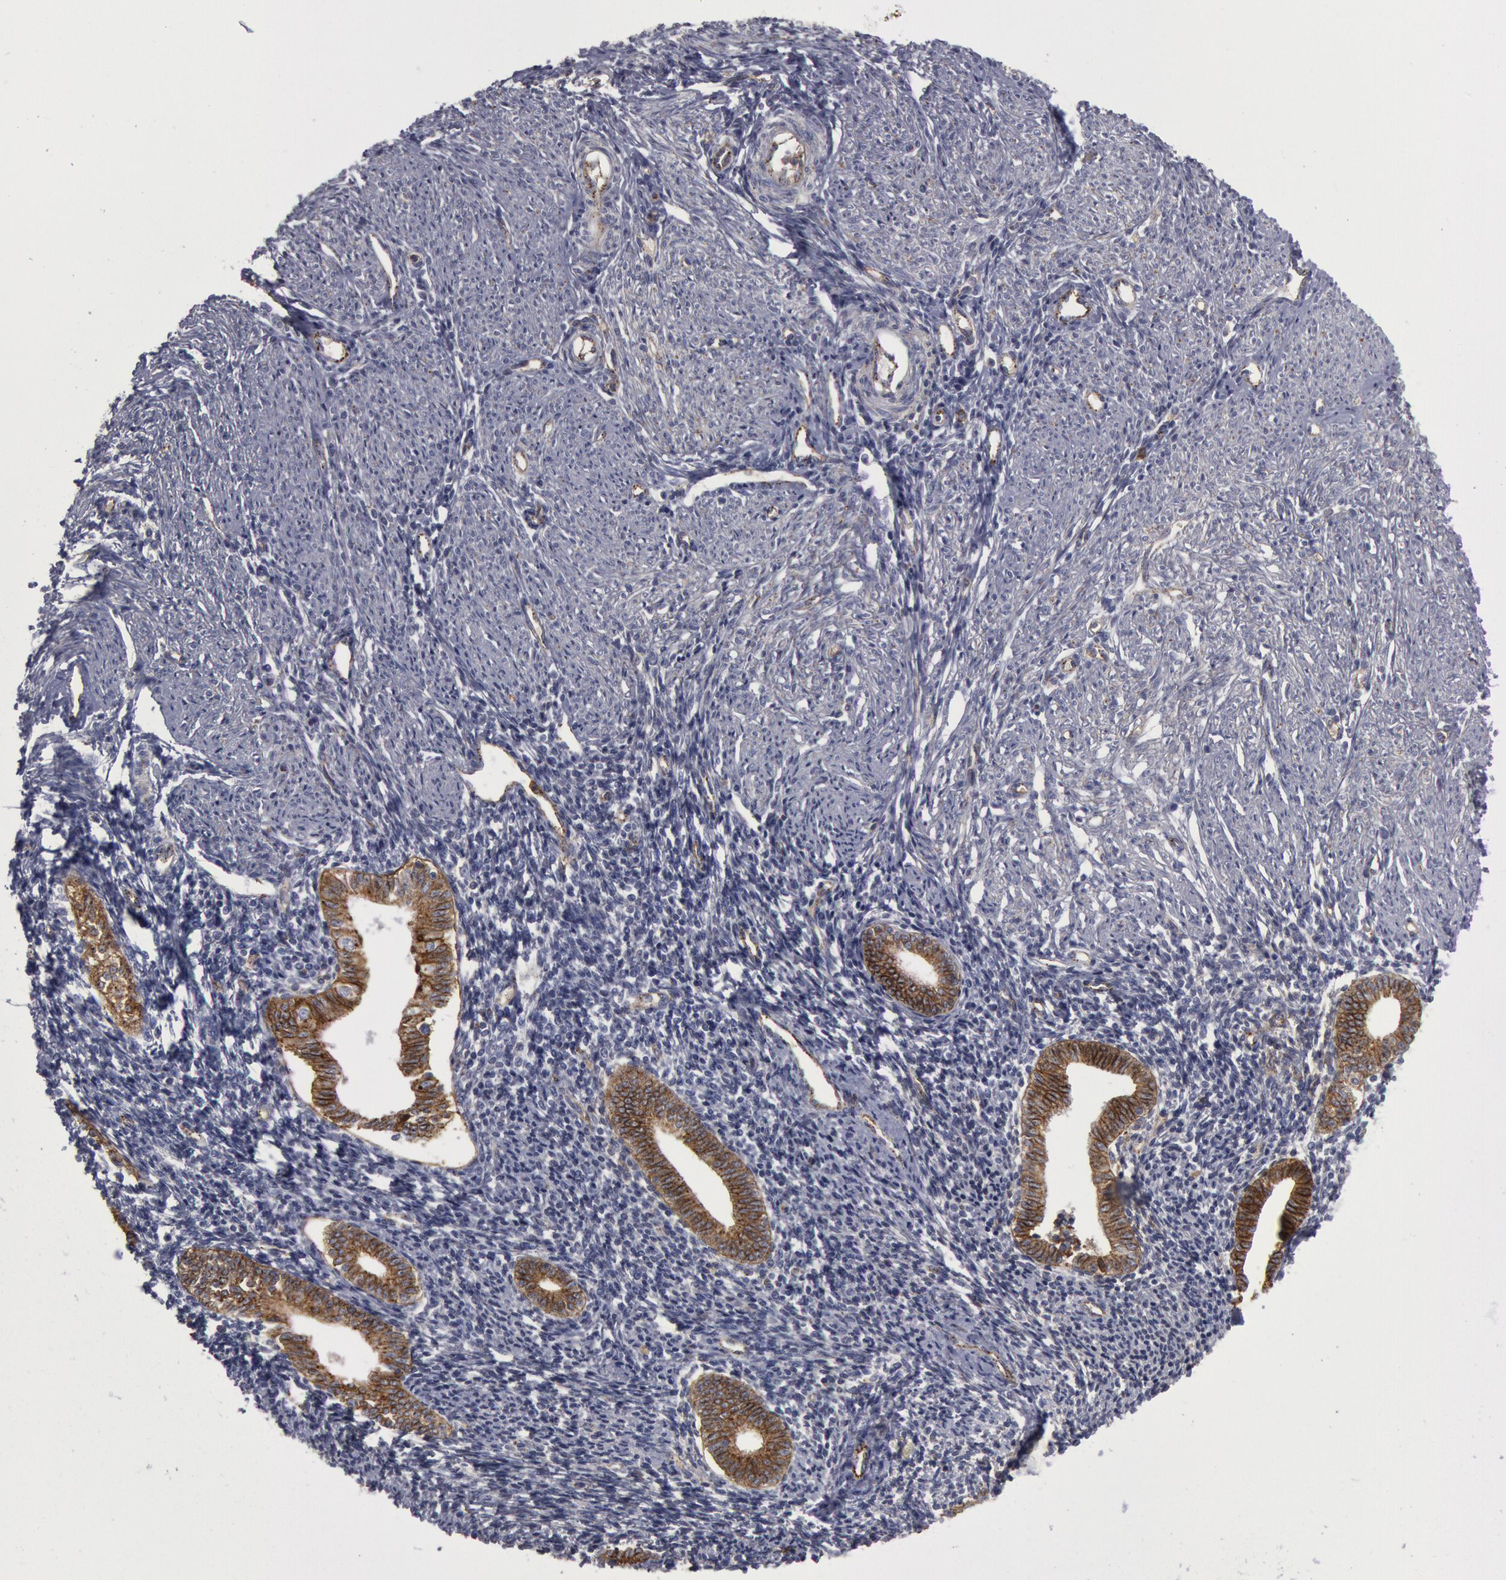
{"staining": {"intensity": "negative", "quantity": "none", "location": "none"}, "tissue": "endometrium", "cell_type": "Cells in endometrial stroma", "image_type": "normal", "snomed": [{"axis": "morphology", "description": "Normal tissue, NOS"}, {"axis": "topography", "description": "Endometrium"}], "caption": "A high-resolution micrograph shows immunohistochemistry staining of normal endometrium, which reveals no significant staining in cells in endometrial stroma.", "gene": "FLOT1", "patient": {"sex": "female", "age": 52}}